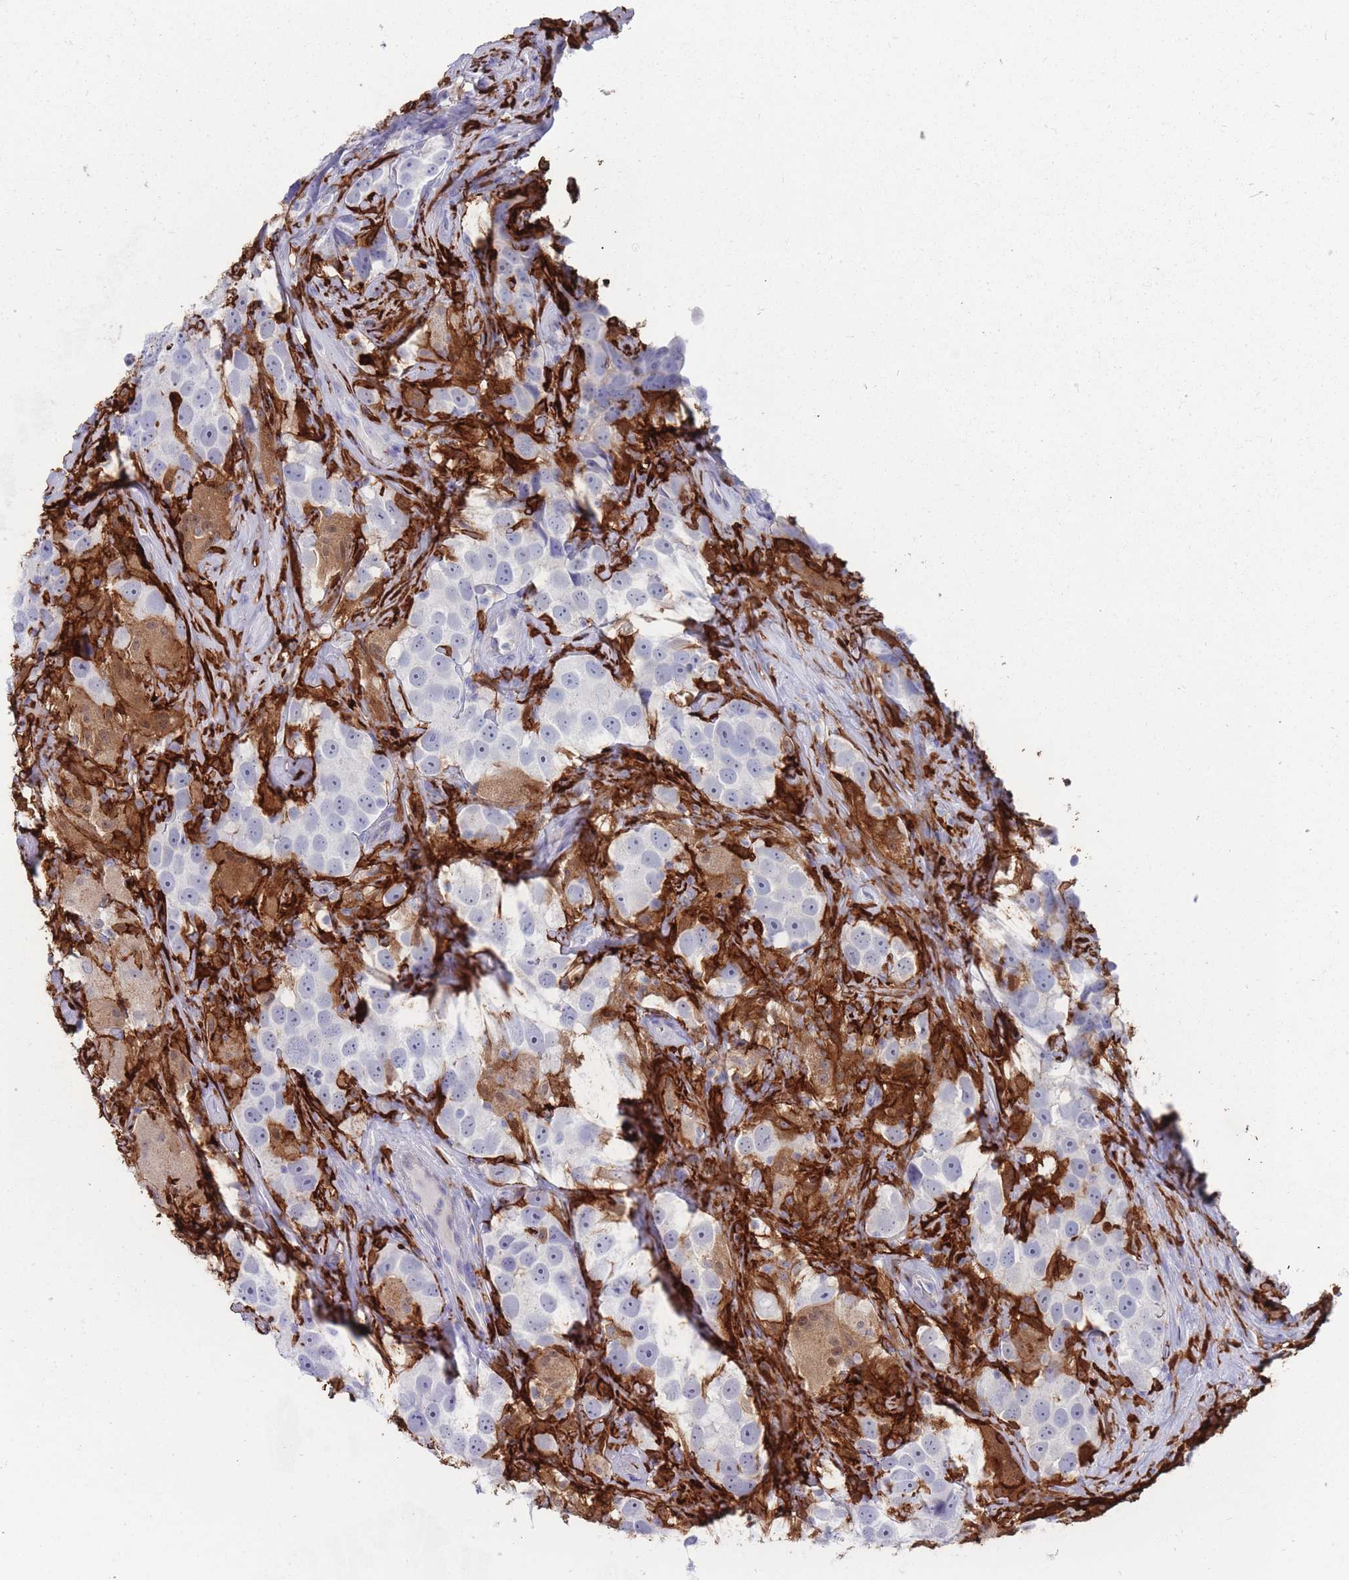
{"staining": {"intensity": "negative", "quantity": "none", "location": "none"}, "tissue": "testis cancer", "cell_type": "Tumor cells", "image_type": "cancer", "snomed": [{"axis": "morphology", "description": "Seminoma, NOS"}, {"axis": "topography", "description": "Testis"}], "caption": "An immunohistochemistry photomicrograph of seminoma (testis) is shown. There is no staining in tumor cells of seminoma (testis).", "gene": "AIF1", "patient": {"sex": "male", "age": 49}}